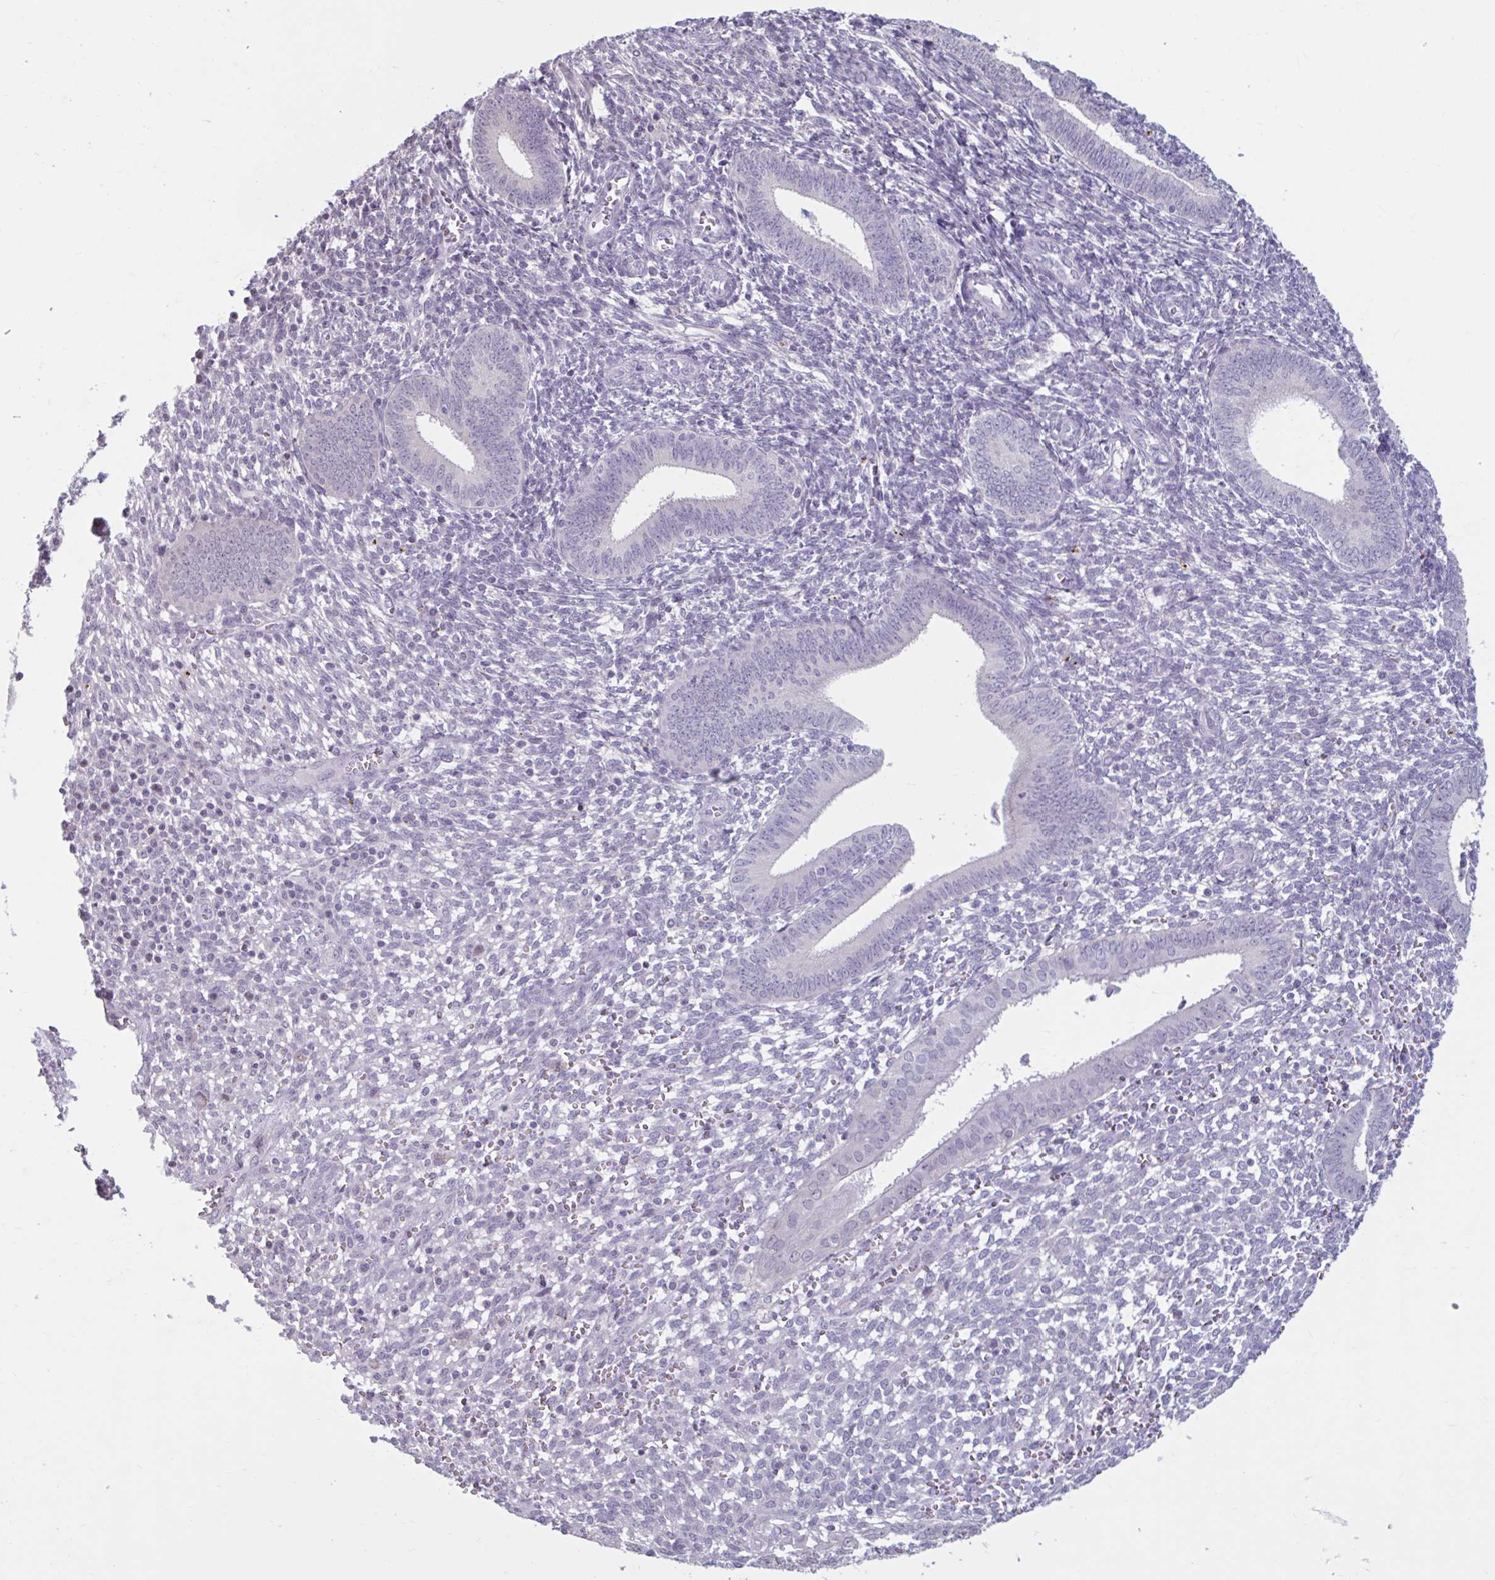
{"staining": {"intensity": "negative", "quantity": "none", "location": "none"}, "tissue": "endometrium", "cell_type": "Cells in endometrial stroma", "image_type": "normal", "snomed": [{"axis": "morphology", "description": "Normal tissue, NOS"}, {"axis": "topography", "description": "Endometrium"}], "caption": "A micrograph of endometrium stained for a protein displays no brown staining in cells in endometrial stroma. The staining is performed using DAB (3,3'-diaminobenzidine) brown chromogen with nuclei counter-stained in using hematoxylin.", "gene": "CDH19", "patient": {"sex": "female", "age": 41}}